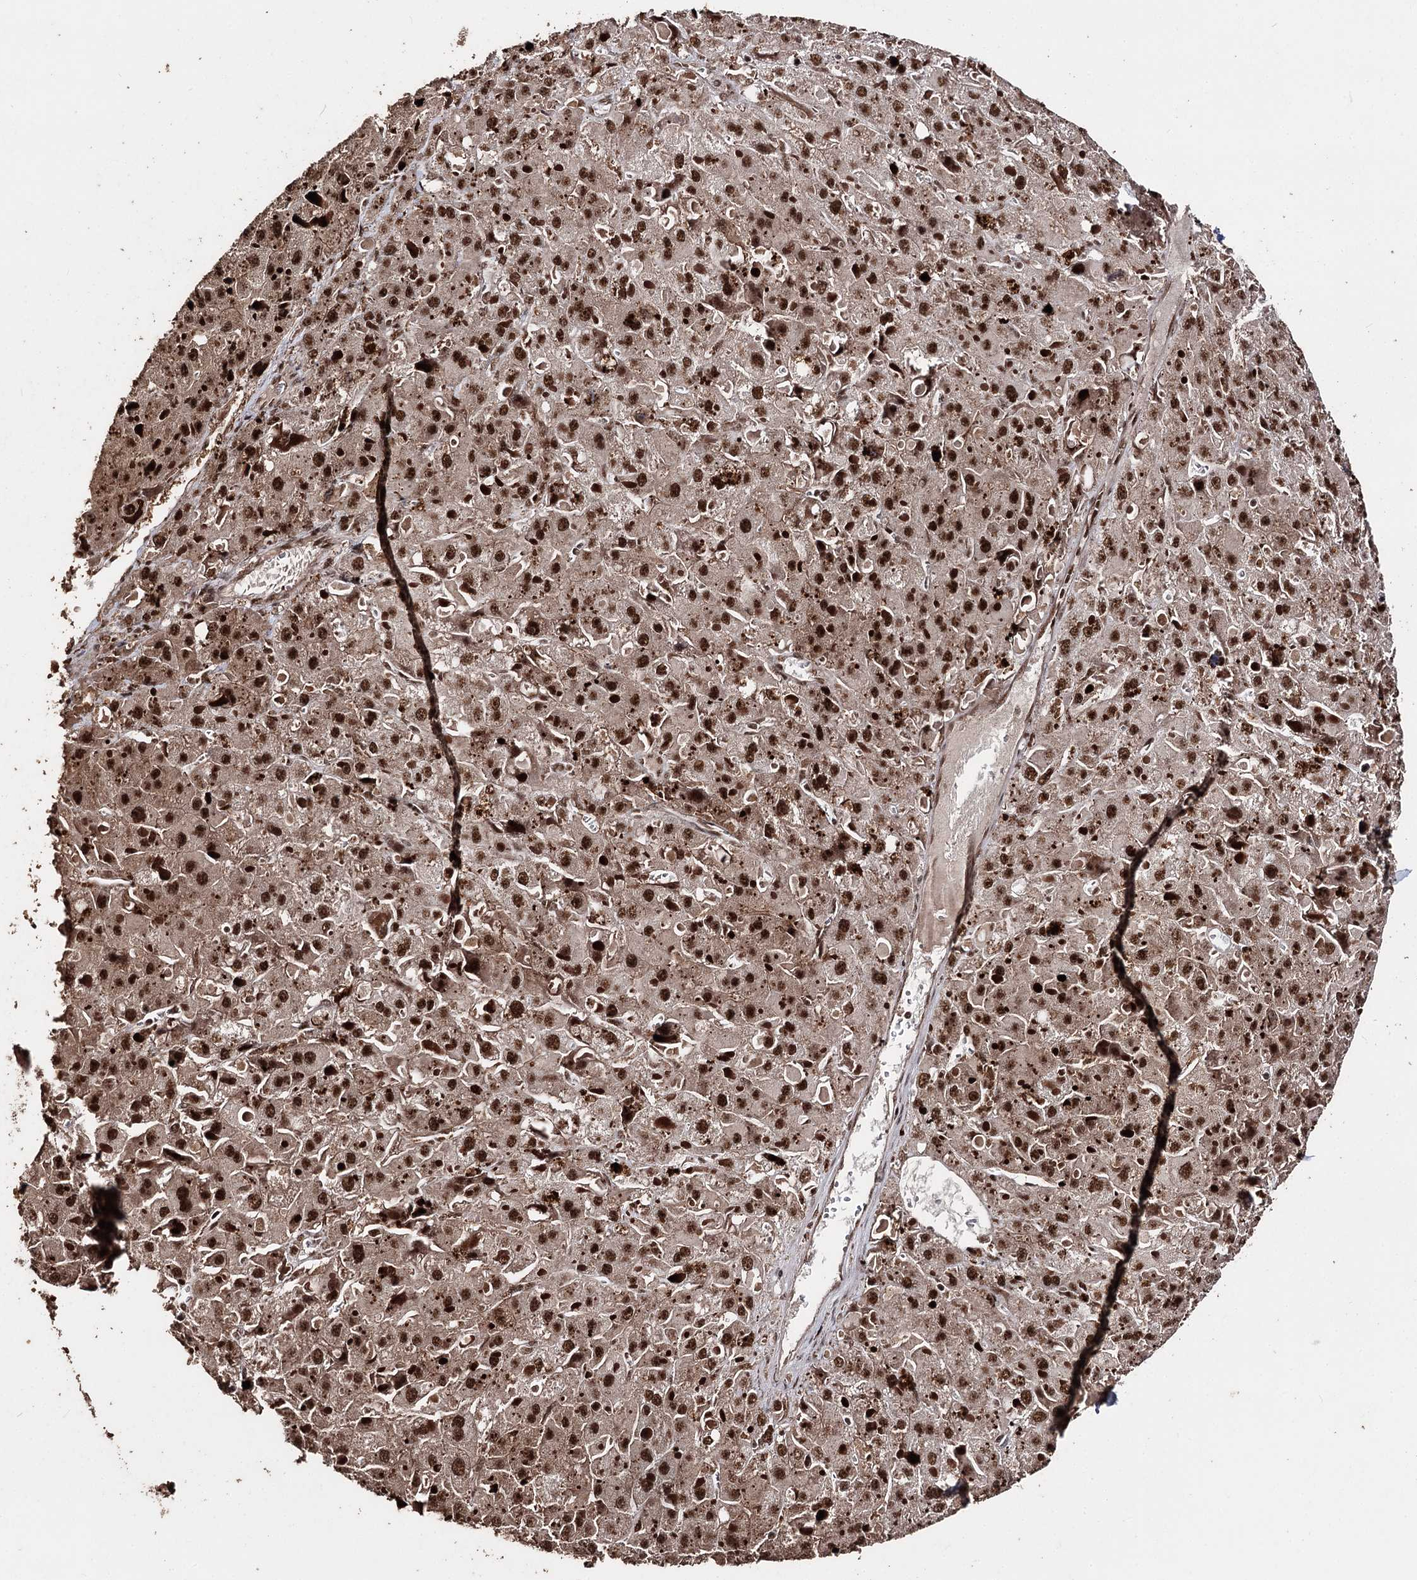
{"staining": {"intensity": "strong", "quantity": ">75%", "location": "nuclear"}, "tissue": "liver cancer", "cell_type": "Tumor cells", "image_type": "cancer", "snomed": [{"axis": "morphology", "description": "Carcinoma, Hepatocellular, NOS"}, {"axis": "topography", "description": "Liver"}], "caption": "About >75% of tumor cells in human liver cancer (hepatocellular carcinoma) display strong nuclear protein staining as visualized by brown immunohistochemical staining.", "gene": "U2SURP", "patient": {"sex": "female", "age": 73}}